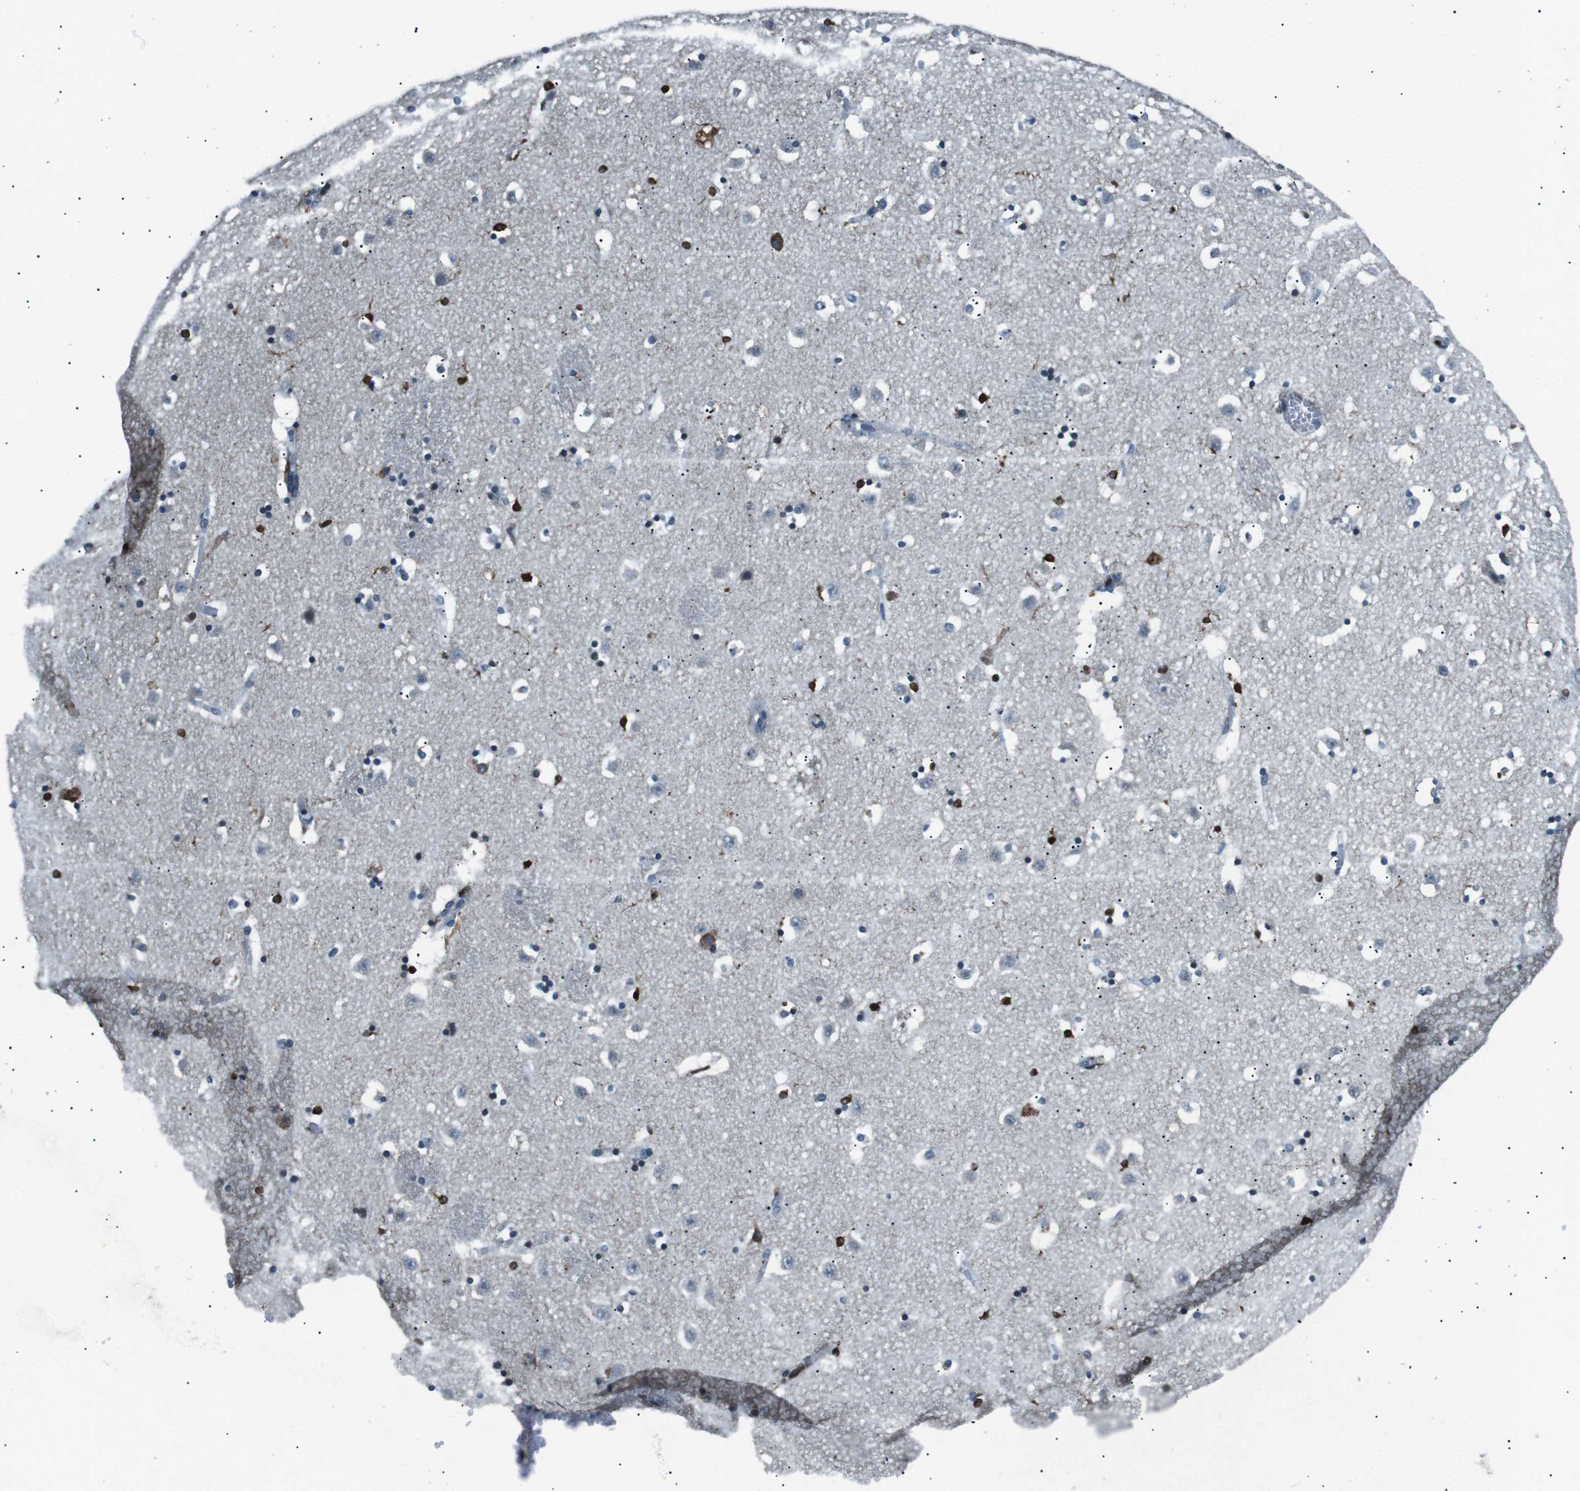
{"staining": {"intensity": "moderate", "quantity": "<25%", "location": "cytoplasmic/membranous"}, "tissue": "caudate", "cell_type": "Glial cells", "image_type": "normal", "snomed": [{"axis": "morphology", "description": "Normal tissue, NOS"}, {"axis": "topography", "description": "Lateral ventricle wall"}], "caption": "Caudate stained for a protein (brown) reveals moderate cytoplasmic/membranous positive staining in approximately <25% of glial cells.", "gene": "BLNK", "patient": {"sex": "male", "age": 45}}